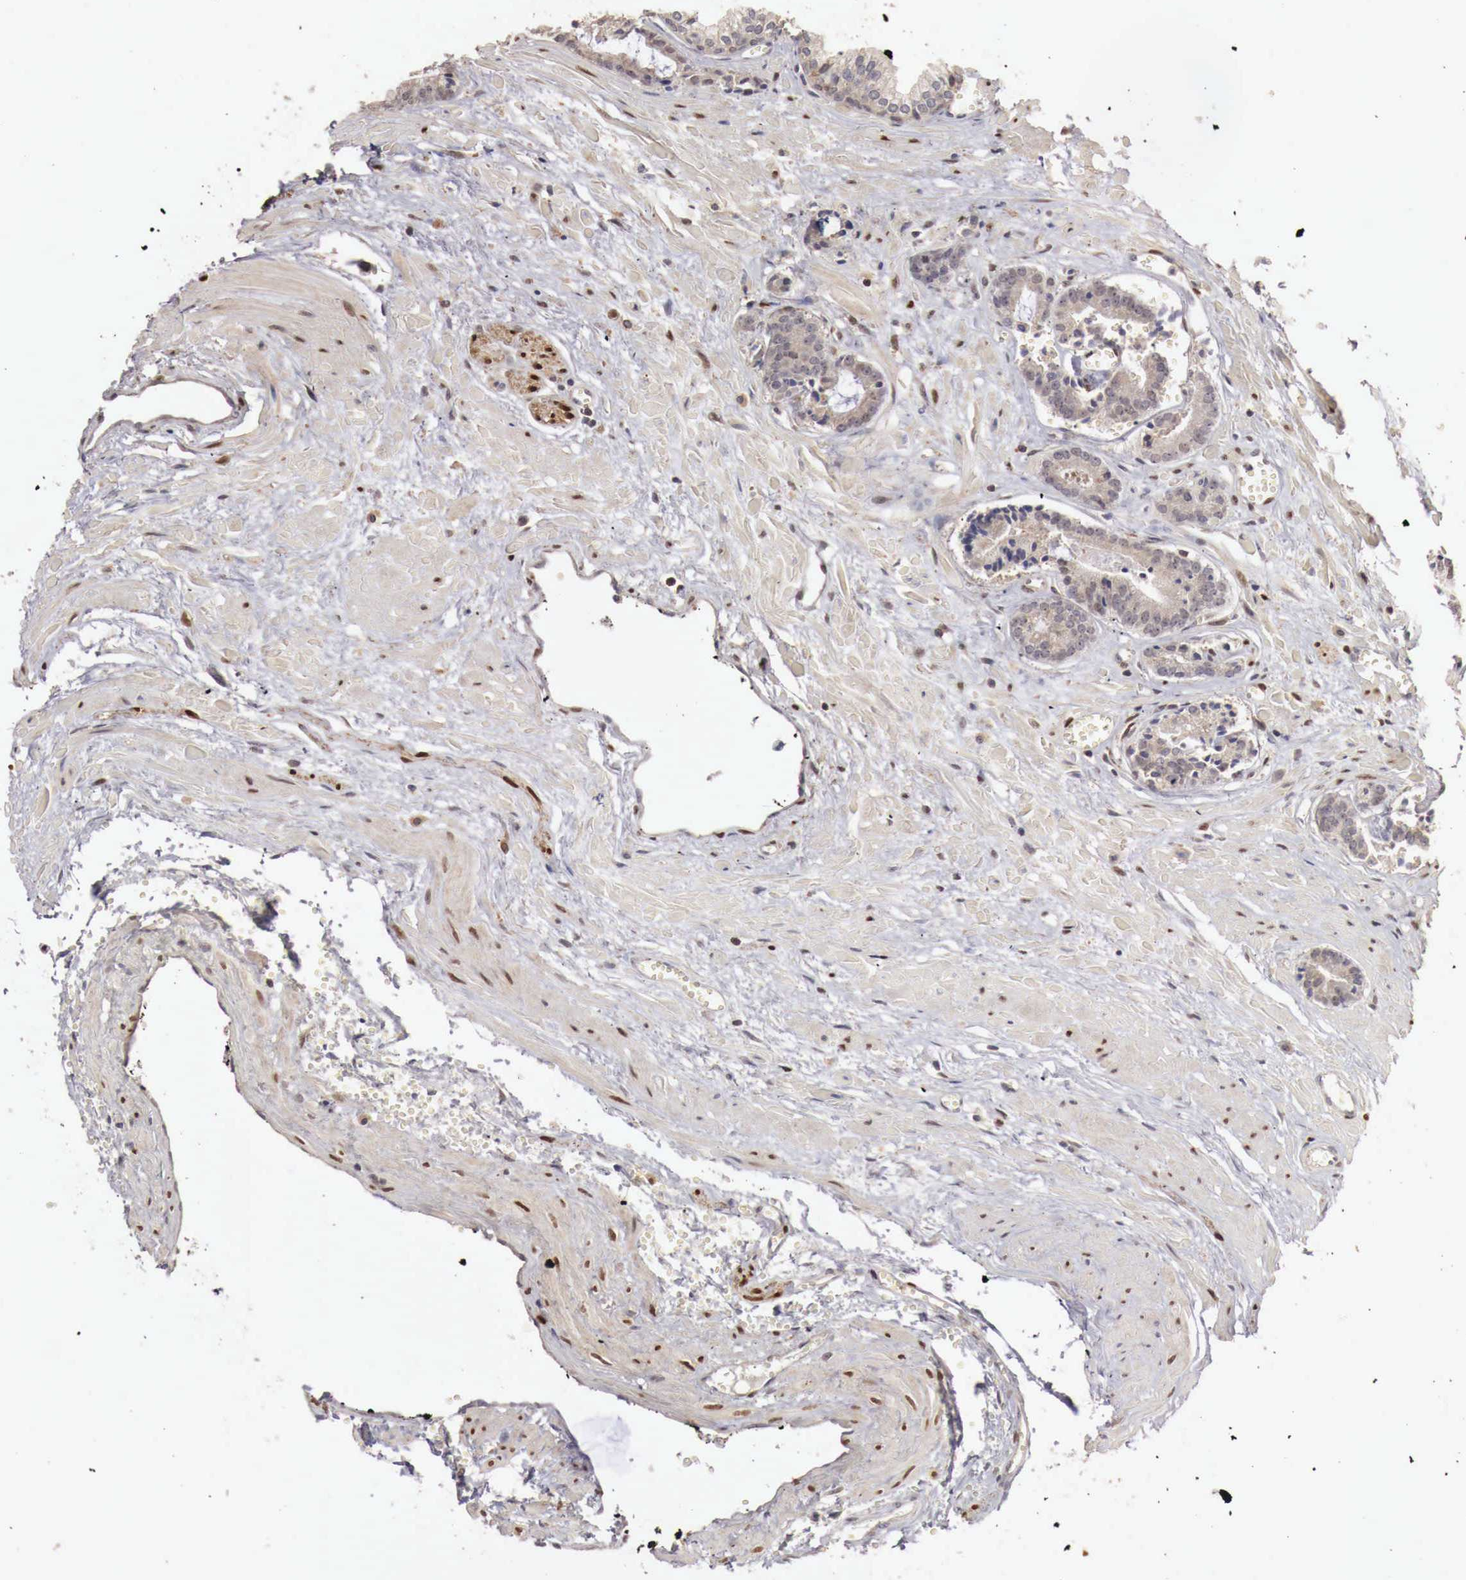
{"staining": {"intensity": "strong", "quantity": ">75%", "location": "nuclear"}, "tissue": "prostate cancer", "cell_type": "Tumor cells", "image_type": "cancer", "snomed": [{"axis": "morphology", "description": "Adenocarcinoma, High grade"}, {"axis": "topography", "description": "Prostate"}], "caption": "Strong nuclear staining is appreciated in approximately >75% of tumor cells in prostate cancer. Nuclei are stained in blue.", "gene": "KHDRBS2", "patient": {"sex": "male", "age": 56}}